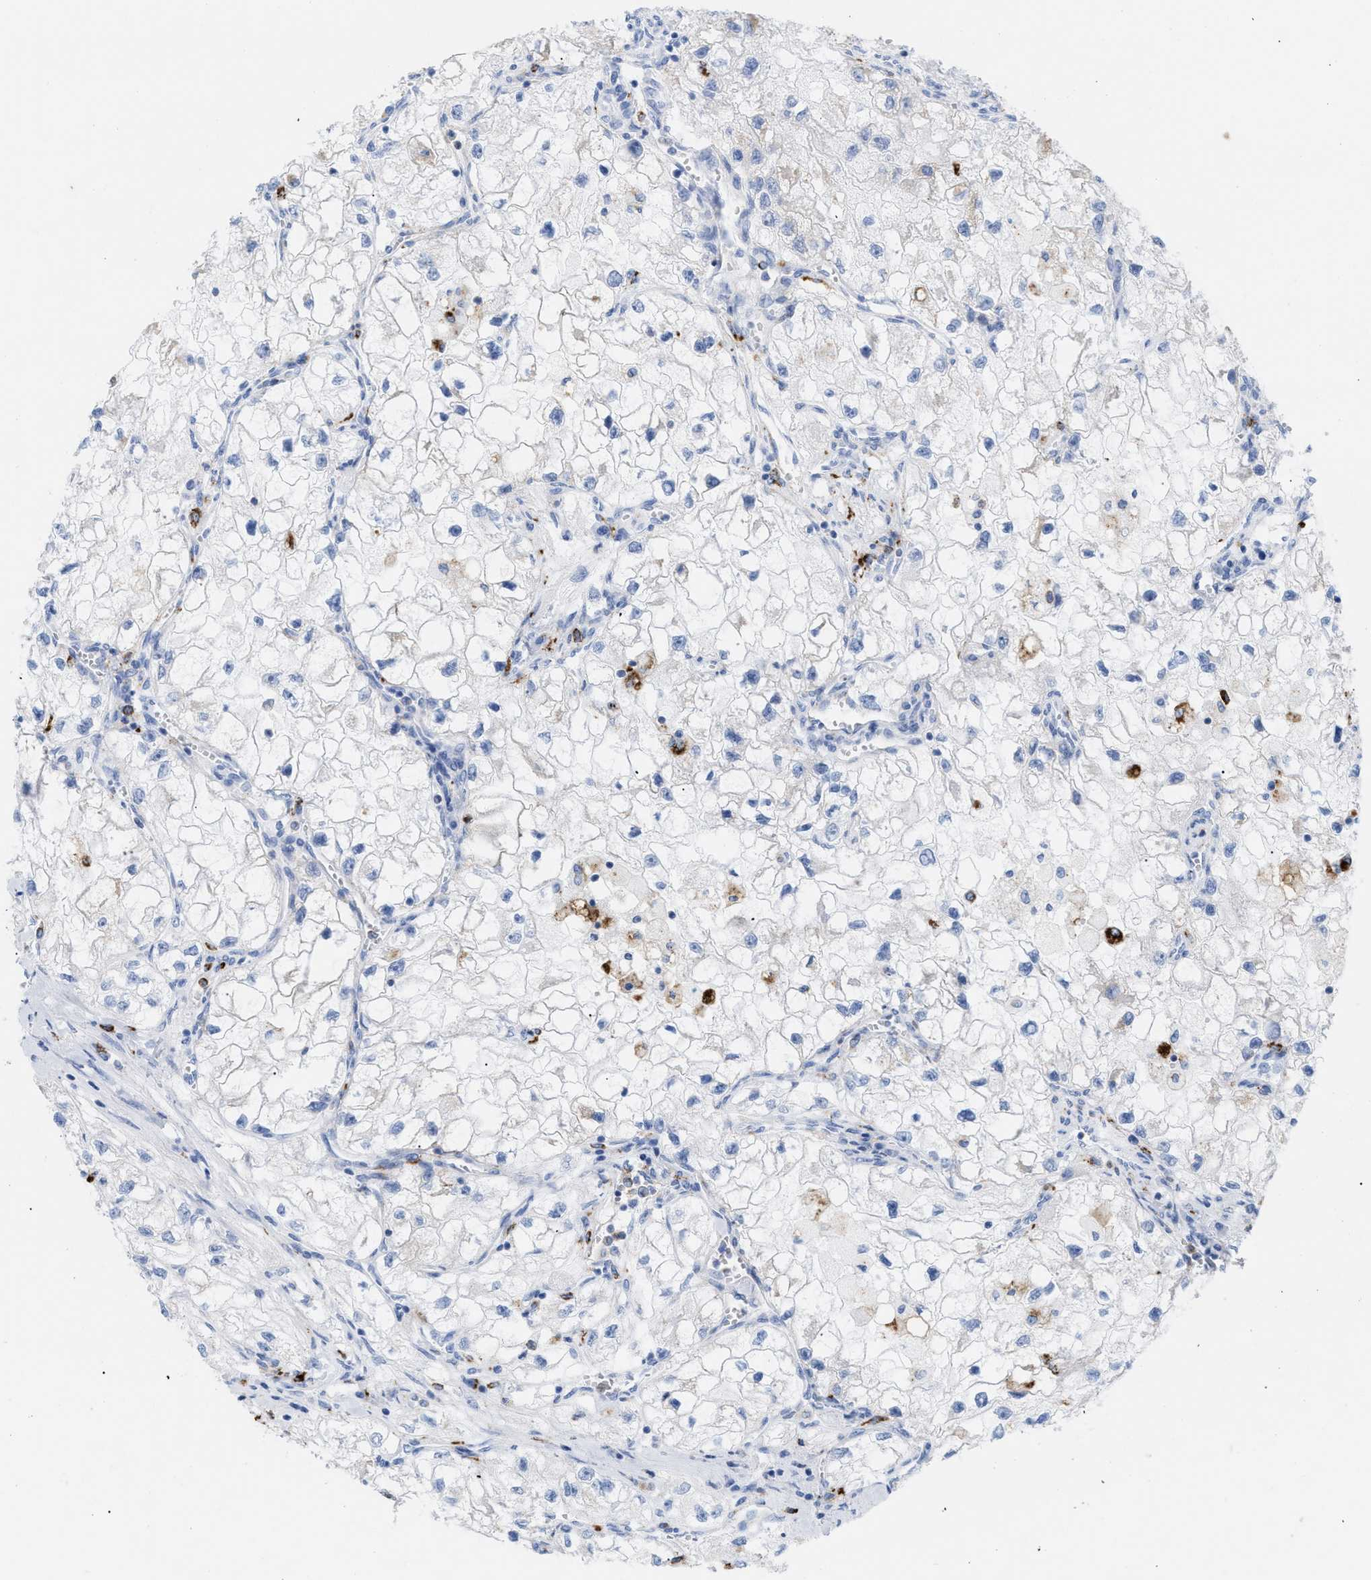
{"staining": {"intensity": "negative", "quantity": "none", "location": "none"}, "tissue": "renal cancer", "cell_type": "Tumor cells", "image_type": "cancer", "snomed": [{"axis": "morphology", "description": "Adenocarcinoma, NOS"}, {"axis": "topography", "description": "Kidney"}], "caption": "High magnification brightfield microscopy of renal cancer stained with DAB (brown) and counterstained with hematoxylin (blue): tumor cells show no significant staining.", "gene": "DRAM2", "patient": {"sex": "female", "age": 70}}